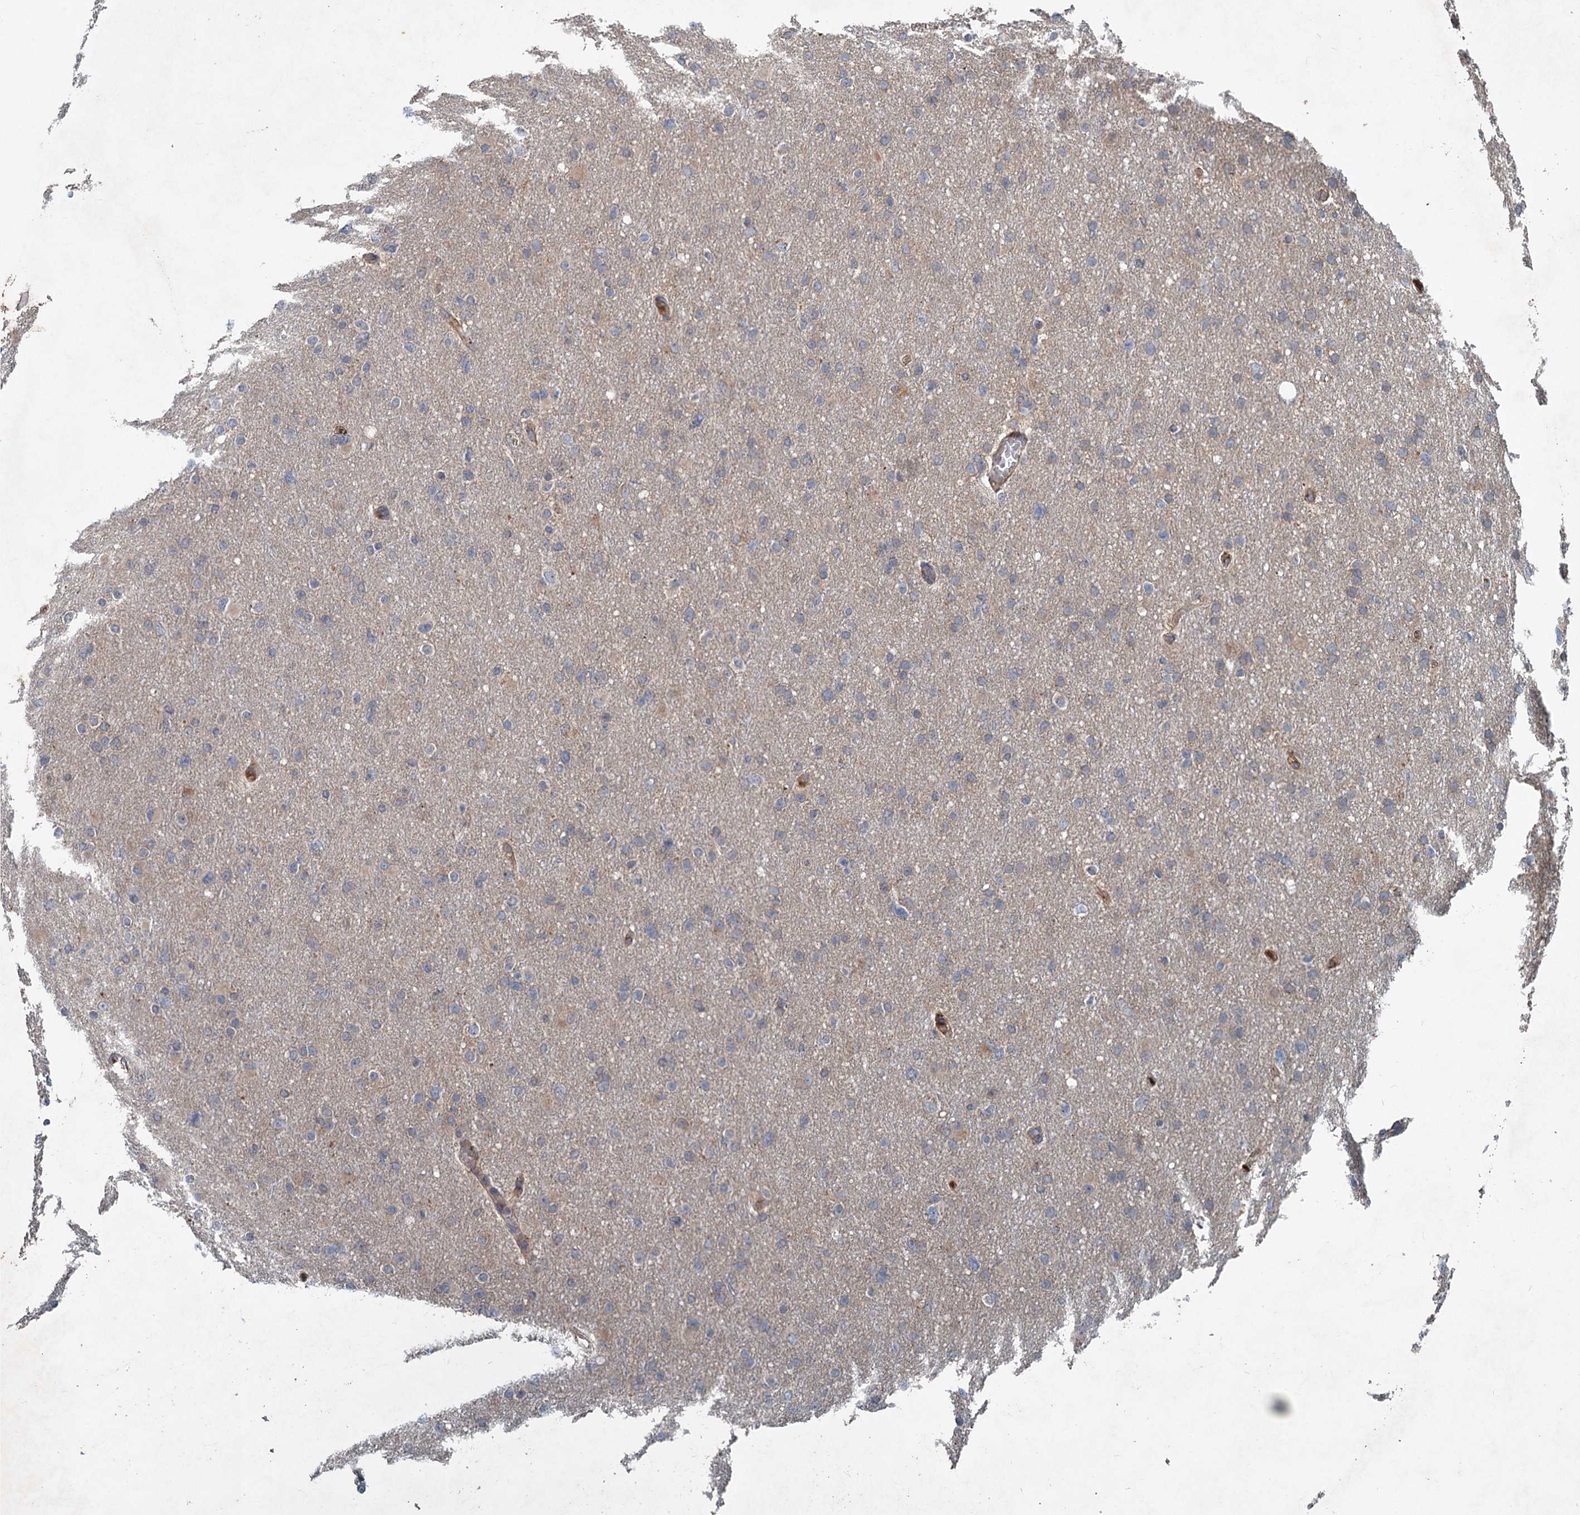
{"staining": {"intensity": "negative", "quantity": "none", "location": "none"}, "tissue": "glioma", "cell_type": "Tumor cells", "image_type": "cancer", "snomed": [{"axis": "morphology", "description": "Glioma, malignant, High grade"}, {"axis": "topography", "description": "Cerebral cortex"}], "caption": "Immunohistochemical staining of malignant glioma (high-grade) demonstrates no significant staining in tumor cells. (Stains: DAB (3,3'-diaminobenzidine) IHC with hematoxylin counter stain, Microscopy: brightfield microscopy at high magnification).", "gene": "TAPBPL", "patient": {"sex": "female", "age": 36}}